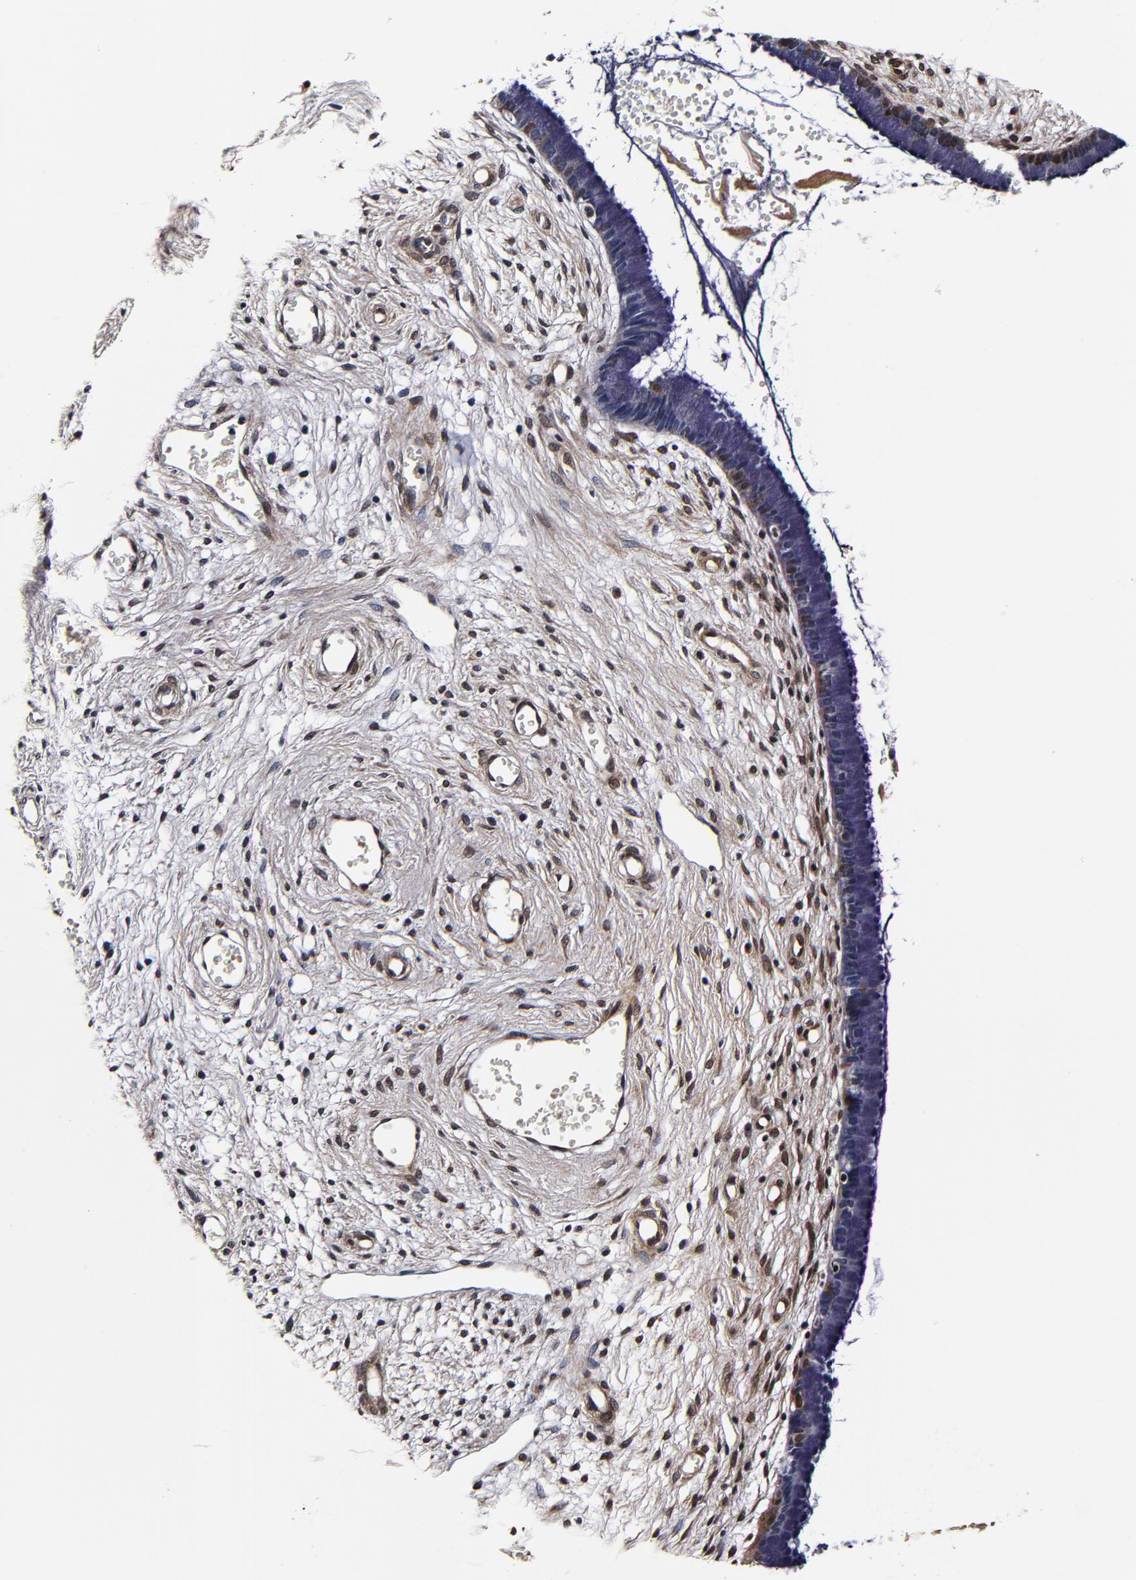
{"staining": {"intensity": "negative", "quantity": "none", "location": "none"}, "tissue": "cervix", "cell_type": "Glandular cells", "image_type": "normal", "snomed": [{"axis": "morphology", "description": "Normal tissue, NOS"}, {"axis": "topography", "description": "Cervix"}], "caption": "IHC of normal human cervix displays no staining in glandular cells. The staining was performed using DAB (3,3'-diaminobenzidine) to visualize the protein expression in brown, while the nuclei were stained in blue with hematoxylin (Magnification: 20x).", "gene": "MMP15", "patient": {"sex": "female", "age": 55}}